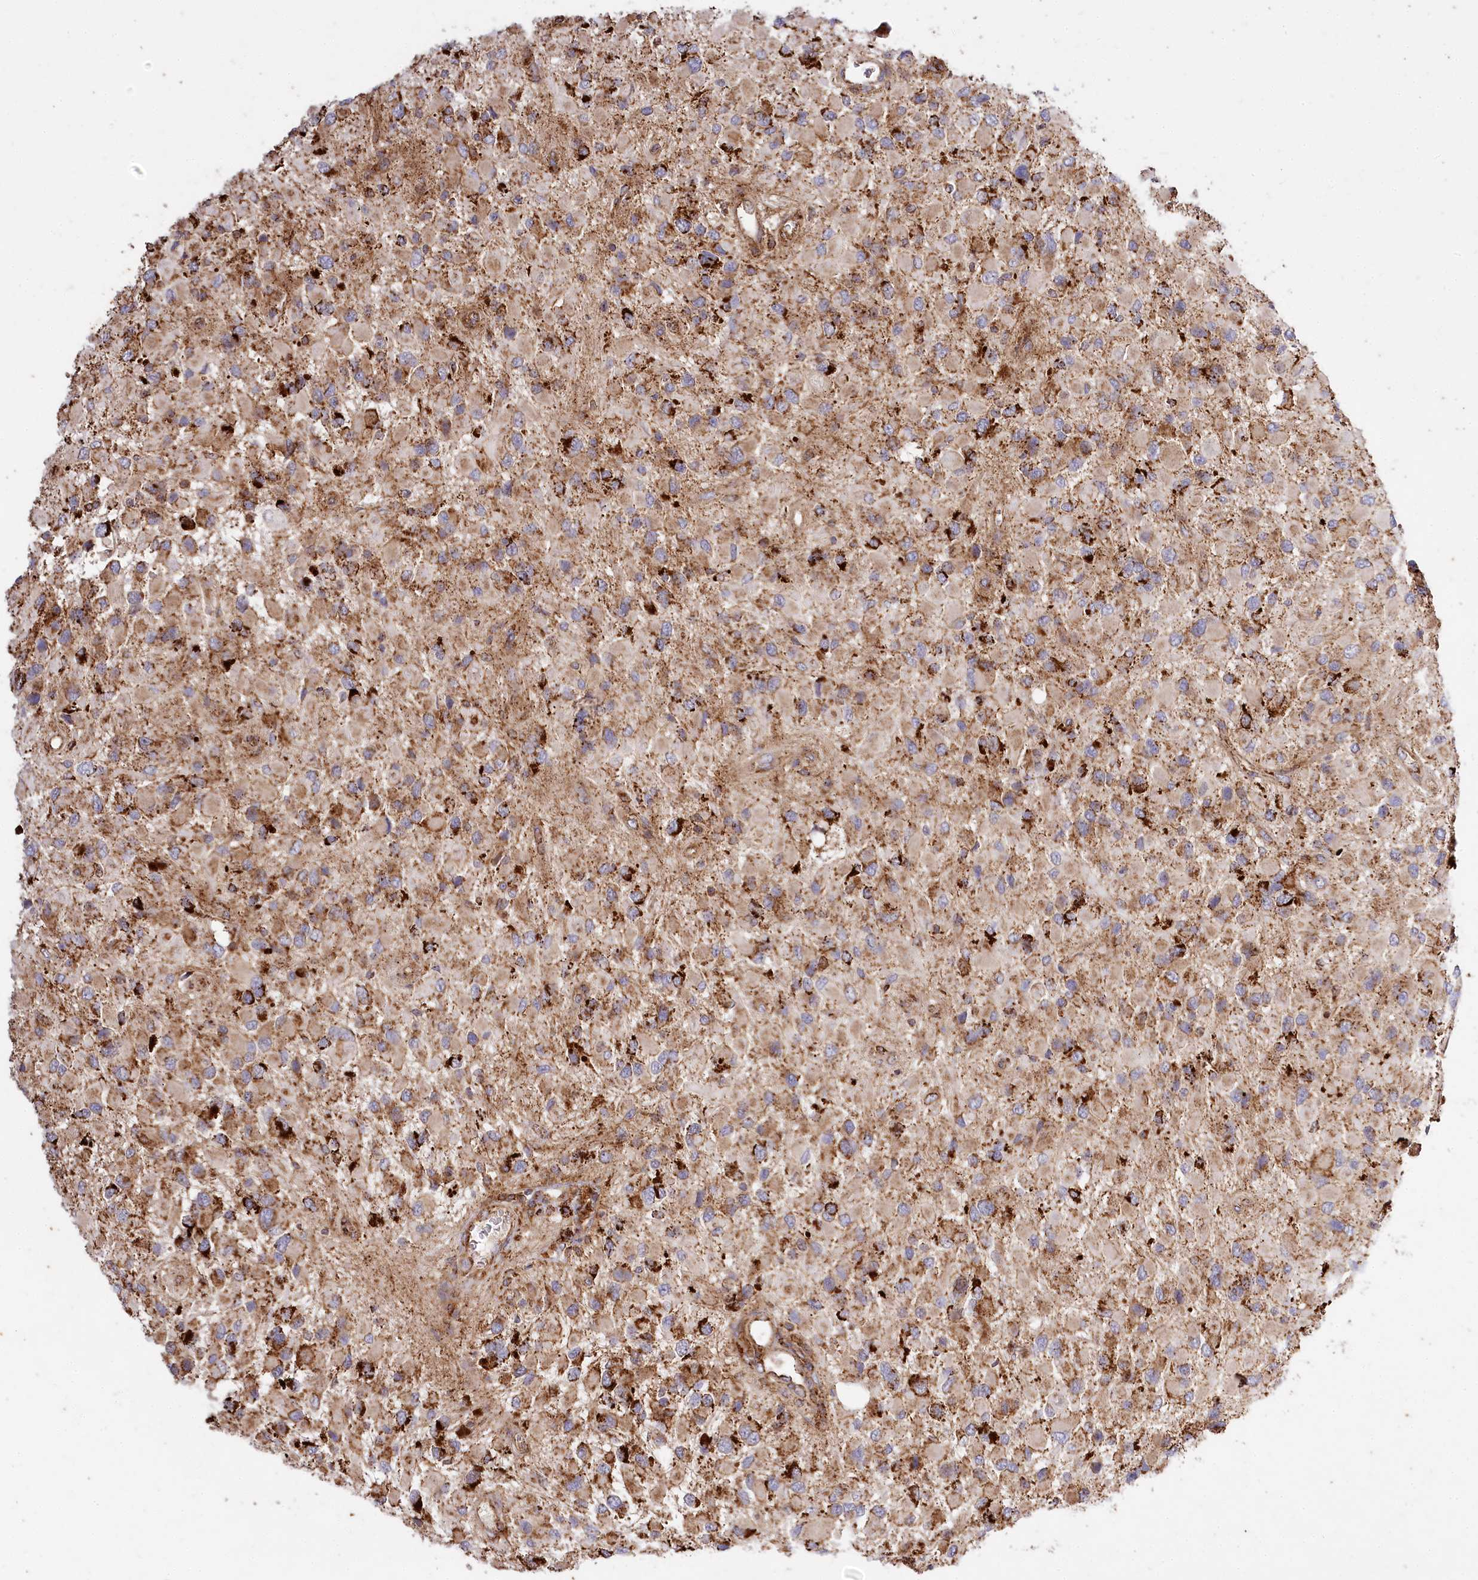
{"staining": {"intensity": "strong", "quantity": "25%-75%", "location": "cytoplasmic/membranous"}, "tissue": "glioma", "cell_type": "Tumor cells", "image_type": "cancer", "snomed": [{"axis": "morphology", "description": "Glioma, malignant, High grade"}, {"axis": "topography", "description": "Brain"}], "caption": "Protein staining shows strong cytoplasmic/membranous expression in approximately 25%-75% of tumor cells in glioma.", "gene": "CARD19", "patient": {"sex": "male", "age": 53}}